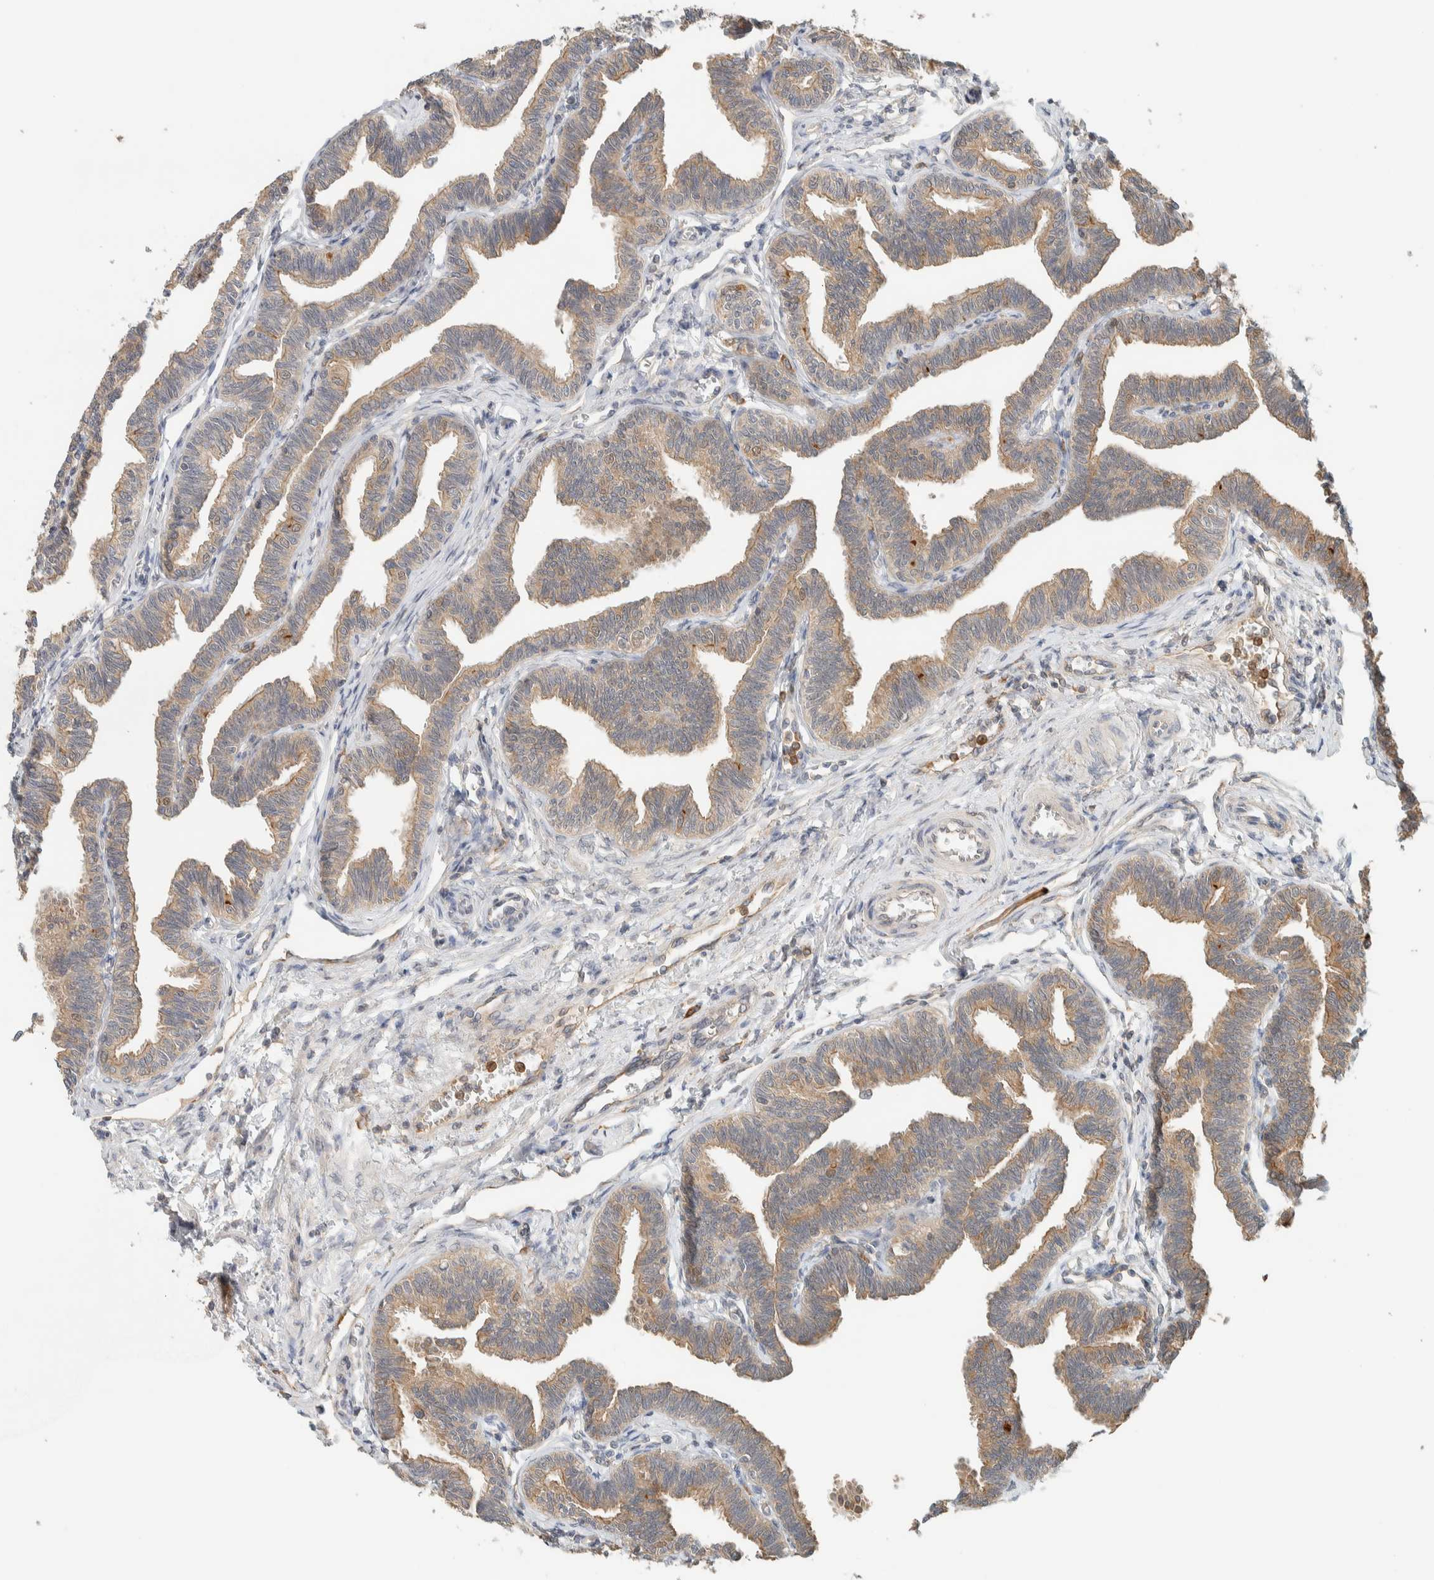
{"staining": {"intensity": "moderate", "quantity": ">75%", "location": "cytoplasmic/membranous"}, "tissue": "fallopian tube", "cell_type": "Glandular cells", "image_type": "normal", "snomed": [{"axis": "morphology", "description": "Normal tissue, NOS"}, {"axis": "topography", "description": "Fallopian tube"}, {"axis": "topography", "description": "Ovary"}], "caption": "This histopathology image displays benign fallopian tube stained with IHC to label a protein in brown. The cytoplasmic/membranous of glandular cells show moderate positivity for the protein. Nuclei are counter-stained blue.", "gene": "RAB11FIP1", "patient": {"sex": "female", "age": 23}}